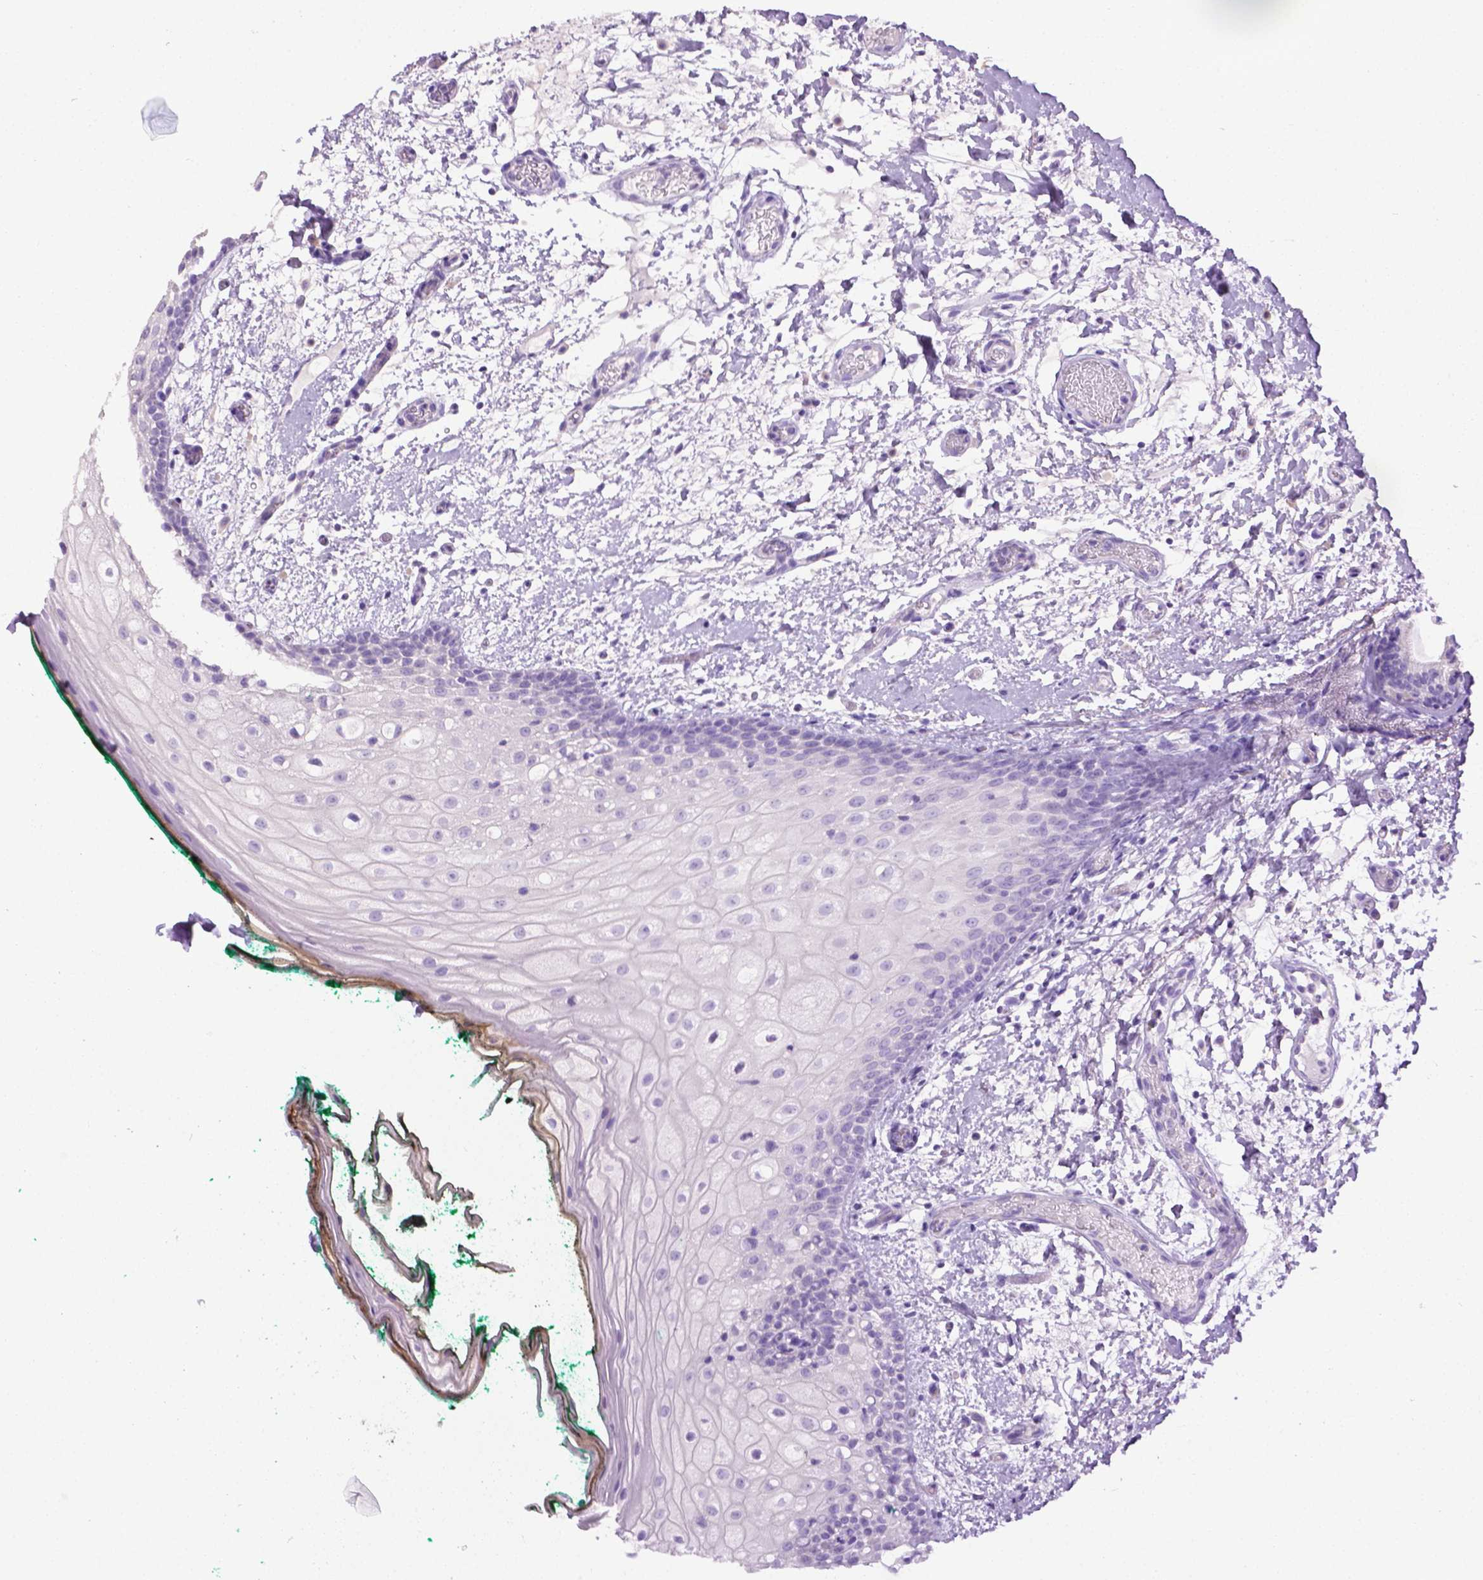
{"staining": {"intensity": "negative", "quantity": "none", "location": "none"}, "tissue": "oral mucosa", "cell_type": "Squamous epithelial cells", "image_type": "normal", "snomed": [{"axis": "morphology", "description": "Normal tissue, NOS"}, {"axis": "topography", "description": "Oral tissue"}], "caption": "IHC micrograph of benign oral mucosa: human oral mucosa stained with DAB (3,3'-diaminobenzidine) shows no significant protein expression in squamous epithelial cells.", "gene": "LELP1", "patient": {"sex": "female", "age": 83}}